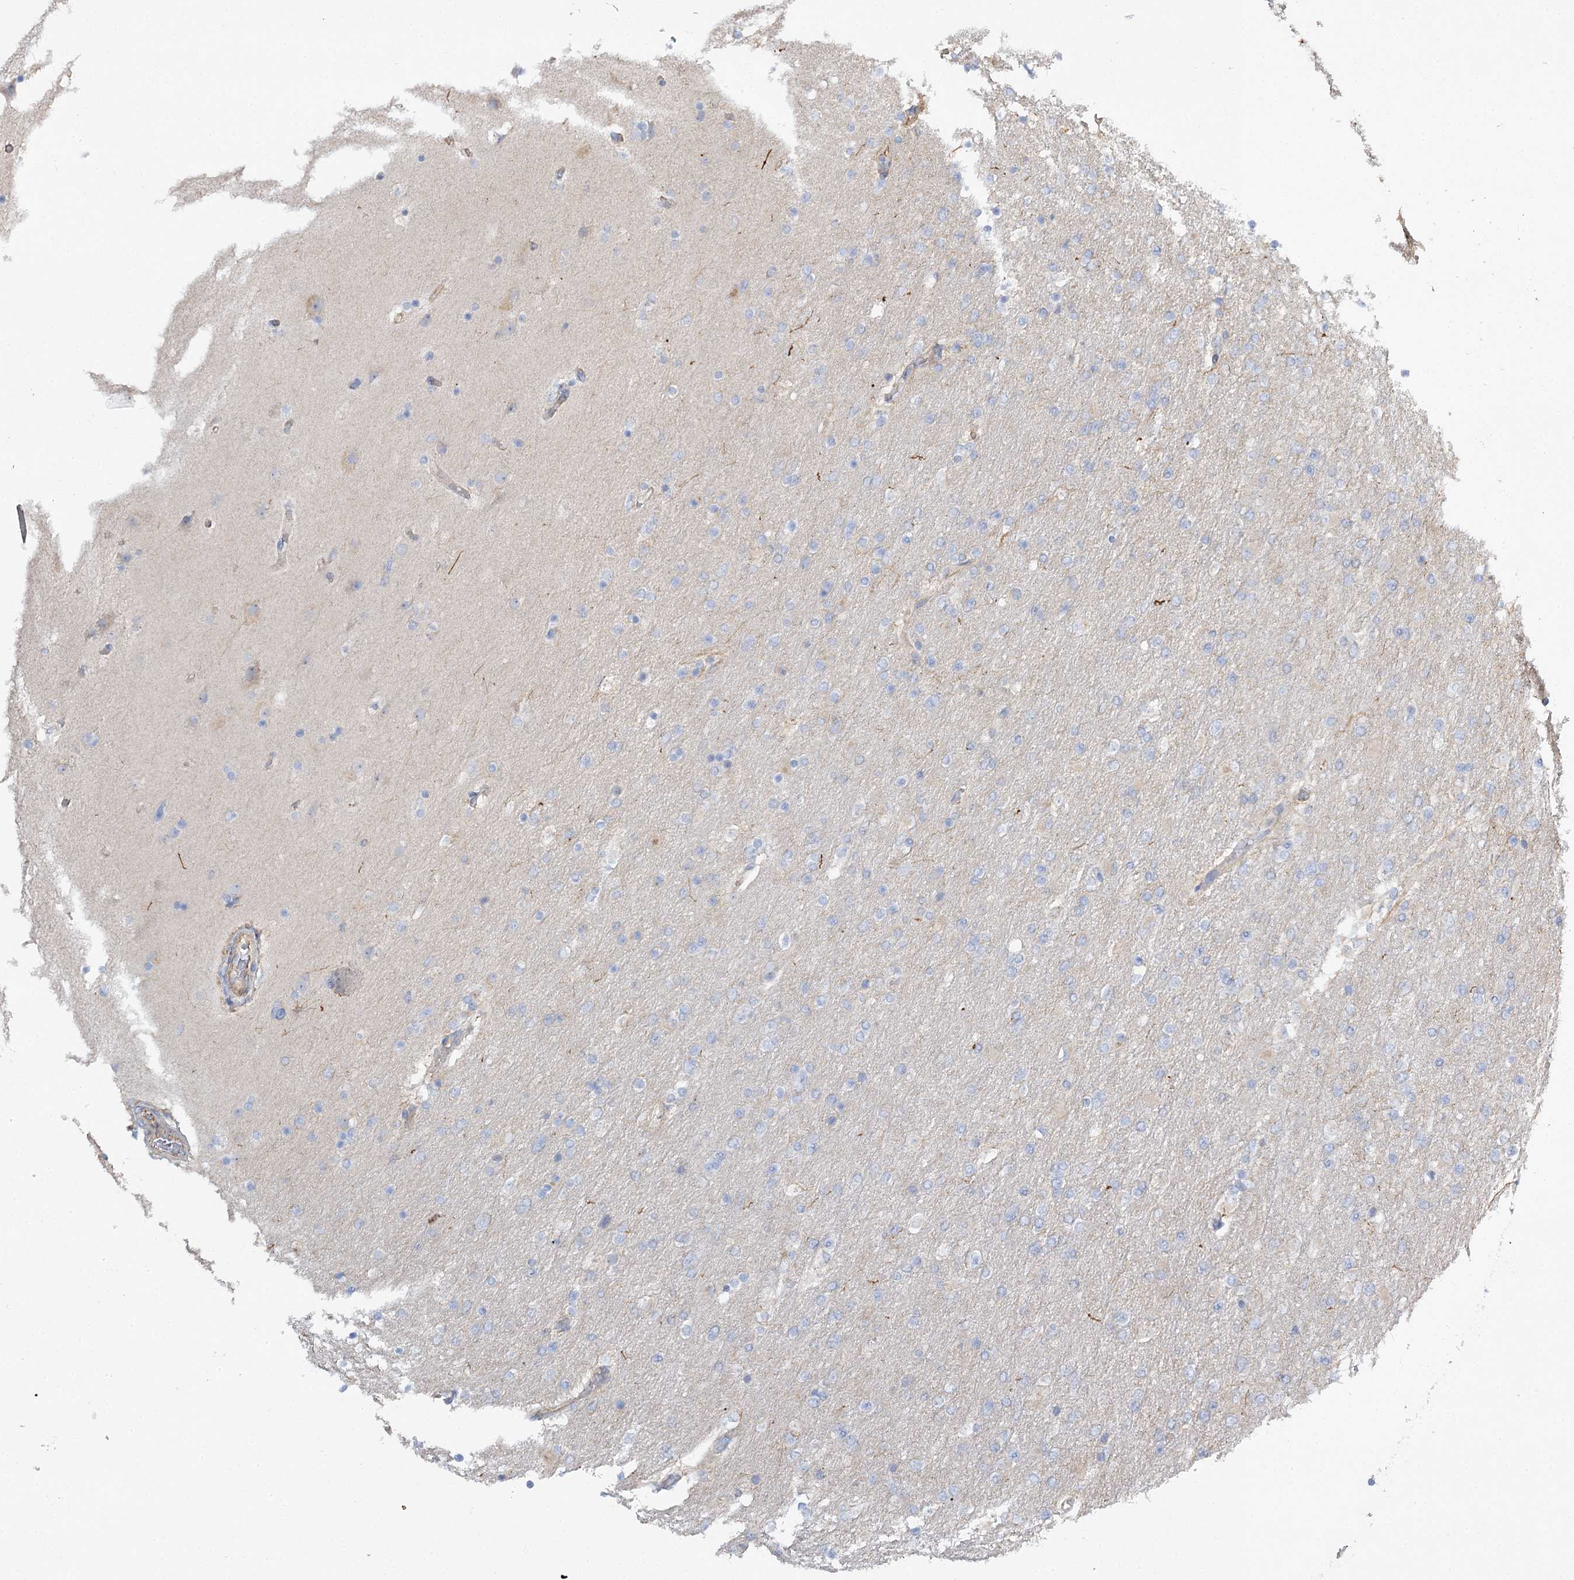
{"staining": {"intensity": "negative", "quantity": "none", "location": "none"}, "tissue": "glioma", "cell_type": "Tumor cells", "image_type": "cancer", "snomed": [{"axis": "morphology", "description": "Glioma, malignant, High grade"}, {"axis": "topography", "description": "Cerebral cortex"}], "caption": "Tumor cells are negative for brown protein staining in high-grade glioma (malignant).", "gene": "KIAA0825", "patient": {"sex": "female", "age": 36}}